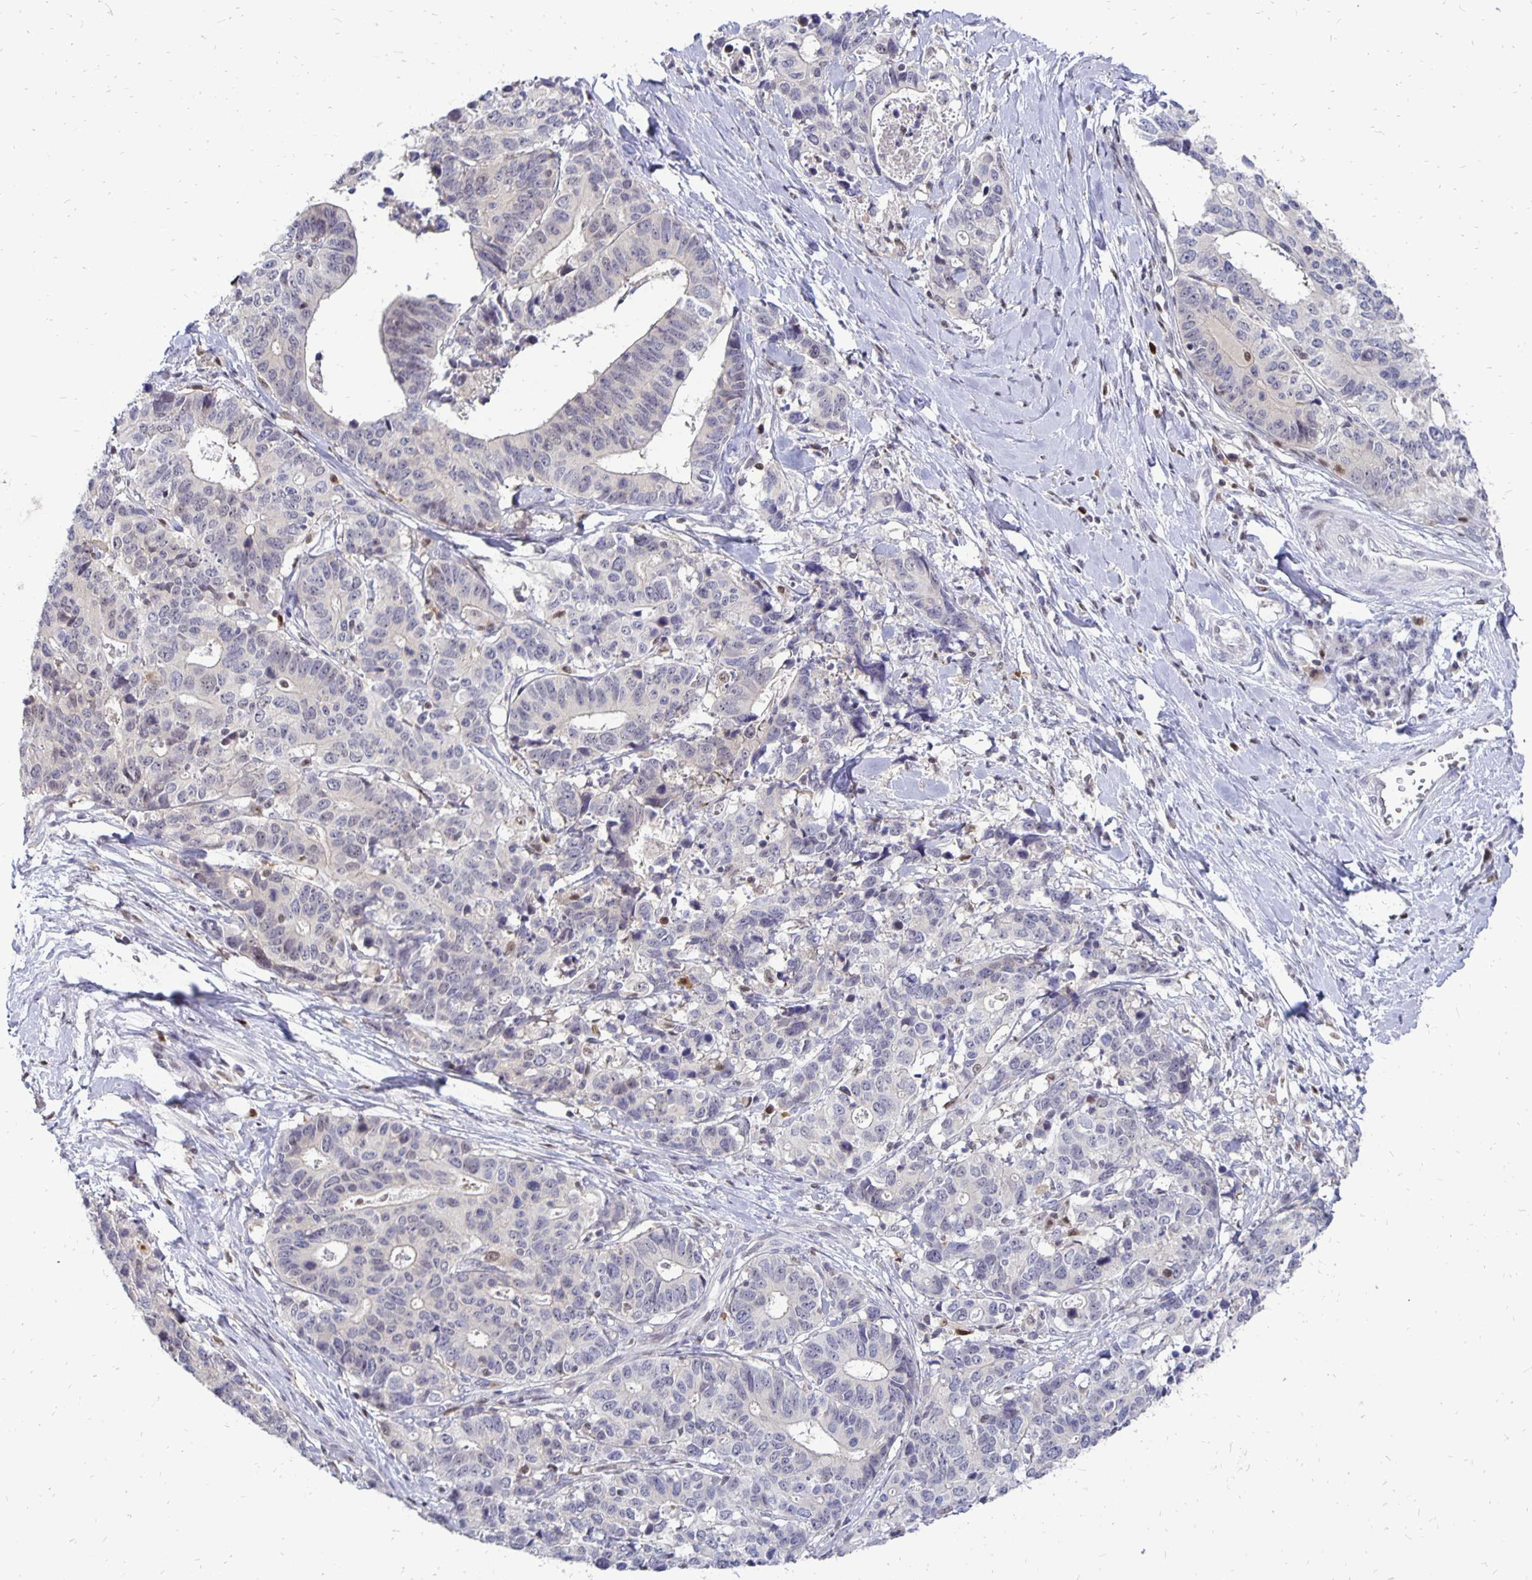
{"staining": {"intensity": "negative", "quantity": "none", "location": "none"}, "tissue": "stomach cancer", "cell_type": "Tumor cells", "image_type": "cancer", "snomed": [{"axis": "morphology", "description": "Adenocarcinoma, NOS"}, {"axis": "topography", "description": "Stomach, upper"}], "caption": "This is an immunohistochemistry micrograph of human stomach adenocarcinoma. There is no staining in tumor cells.", "gene": "DCK", "patient": {"sex": "female", "age": 67}}